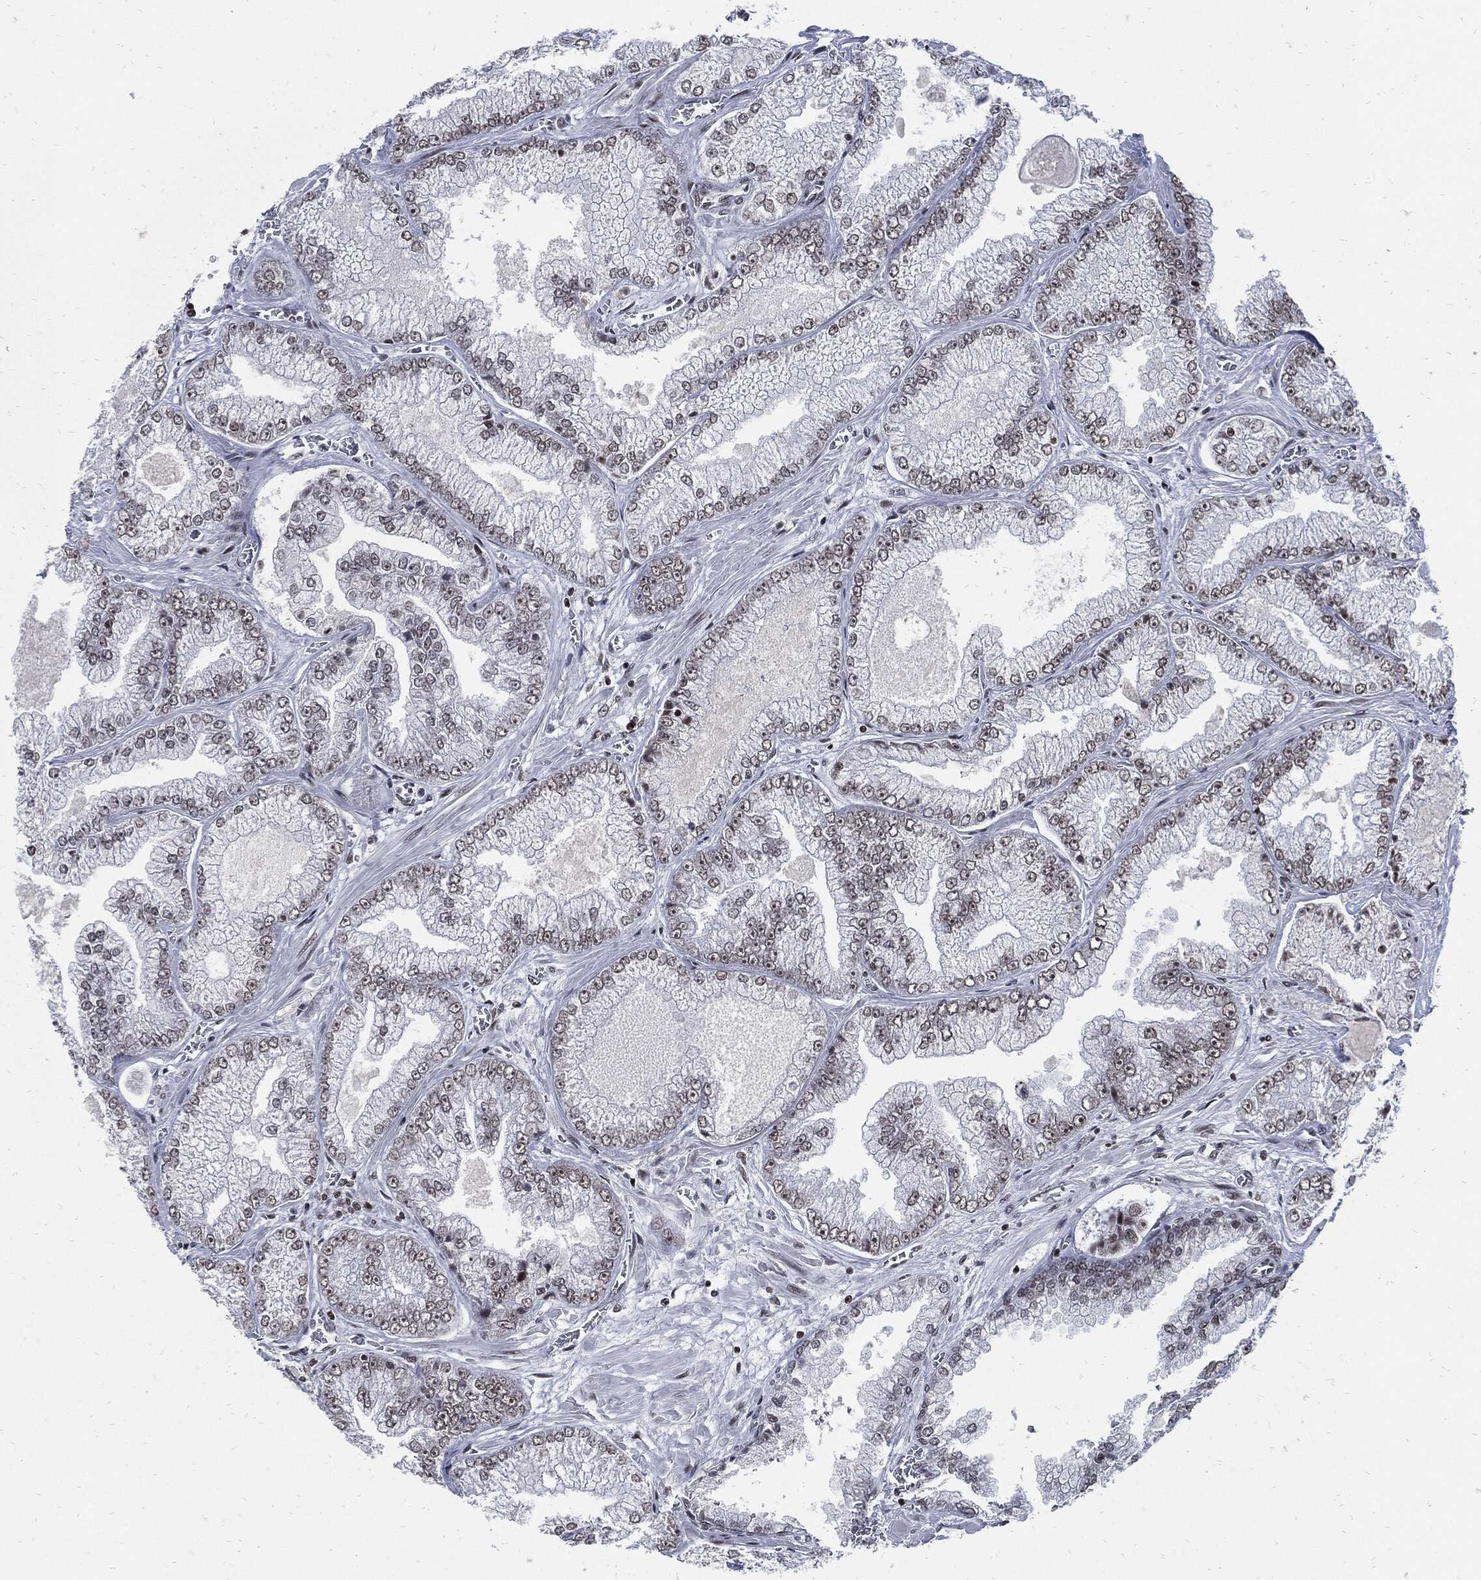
{"staining": {"intensity": "moderate", "quantity": "25%-75%", "location": "nuclear"}, "tissue": "prostate cancer", "cell_type": "Tumor cells", "image_type": "cancer", "snomed": [{"axis": "morphology", "description": "Adenocarcinoma, Low grade"}, {"axis": "topography", "description": "Prostate"}], "caption": "A photomicrograph of human prostate cancer (adenocarcinoma (low-grade)) stained for a protein demonstrates moderate nuclear brown staining in tumor cells.", "gene": "TERF2", "patient": {"sex": "male", "age": 57}}